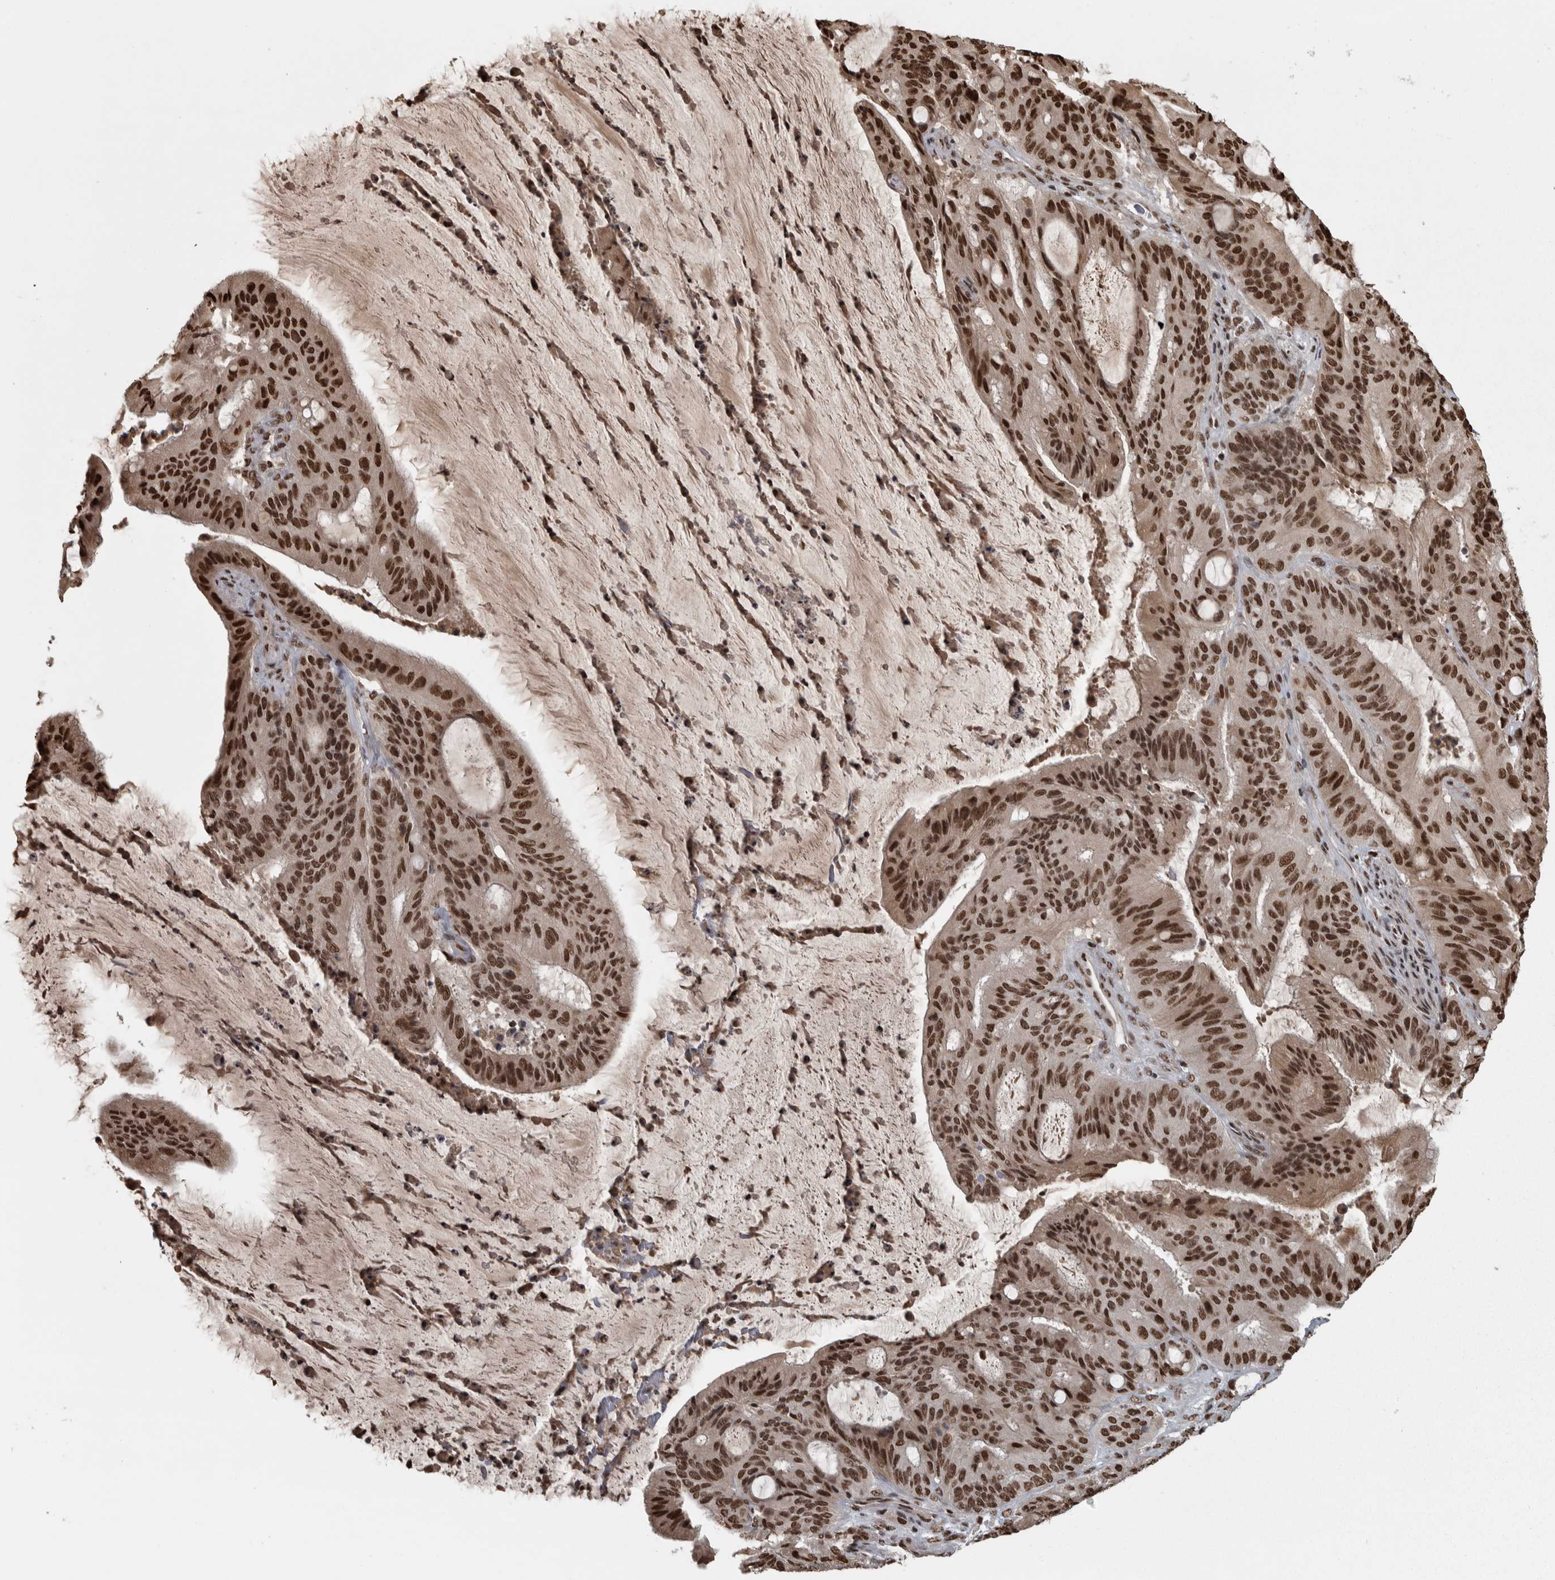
{"staining": {"intensity": "strong", "quantity": ">75%", "location": "nuclear"}, "tissue": "liver cancer", "cell_type": "Tumor cells", "image_type": "cancer", "snomed": [{"axis": "morphology", "description": "Normal tissue, NOS"}, {"axis": "morphology", "description": "Cholangiocarcinoma"}, {"axis": "topography", "description": "Liver"}, {"axis": "topography", "description": "Peripheral nerve tissue"}], "caption": "A brown stain labels strong nuclear expression of a protein in human cholangiocarcinoma (liver) tumor cells.", "gene": "ZFHX4", "patient": {"sex": "female", "age": 73}}